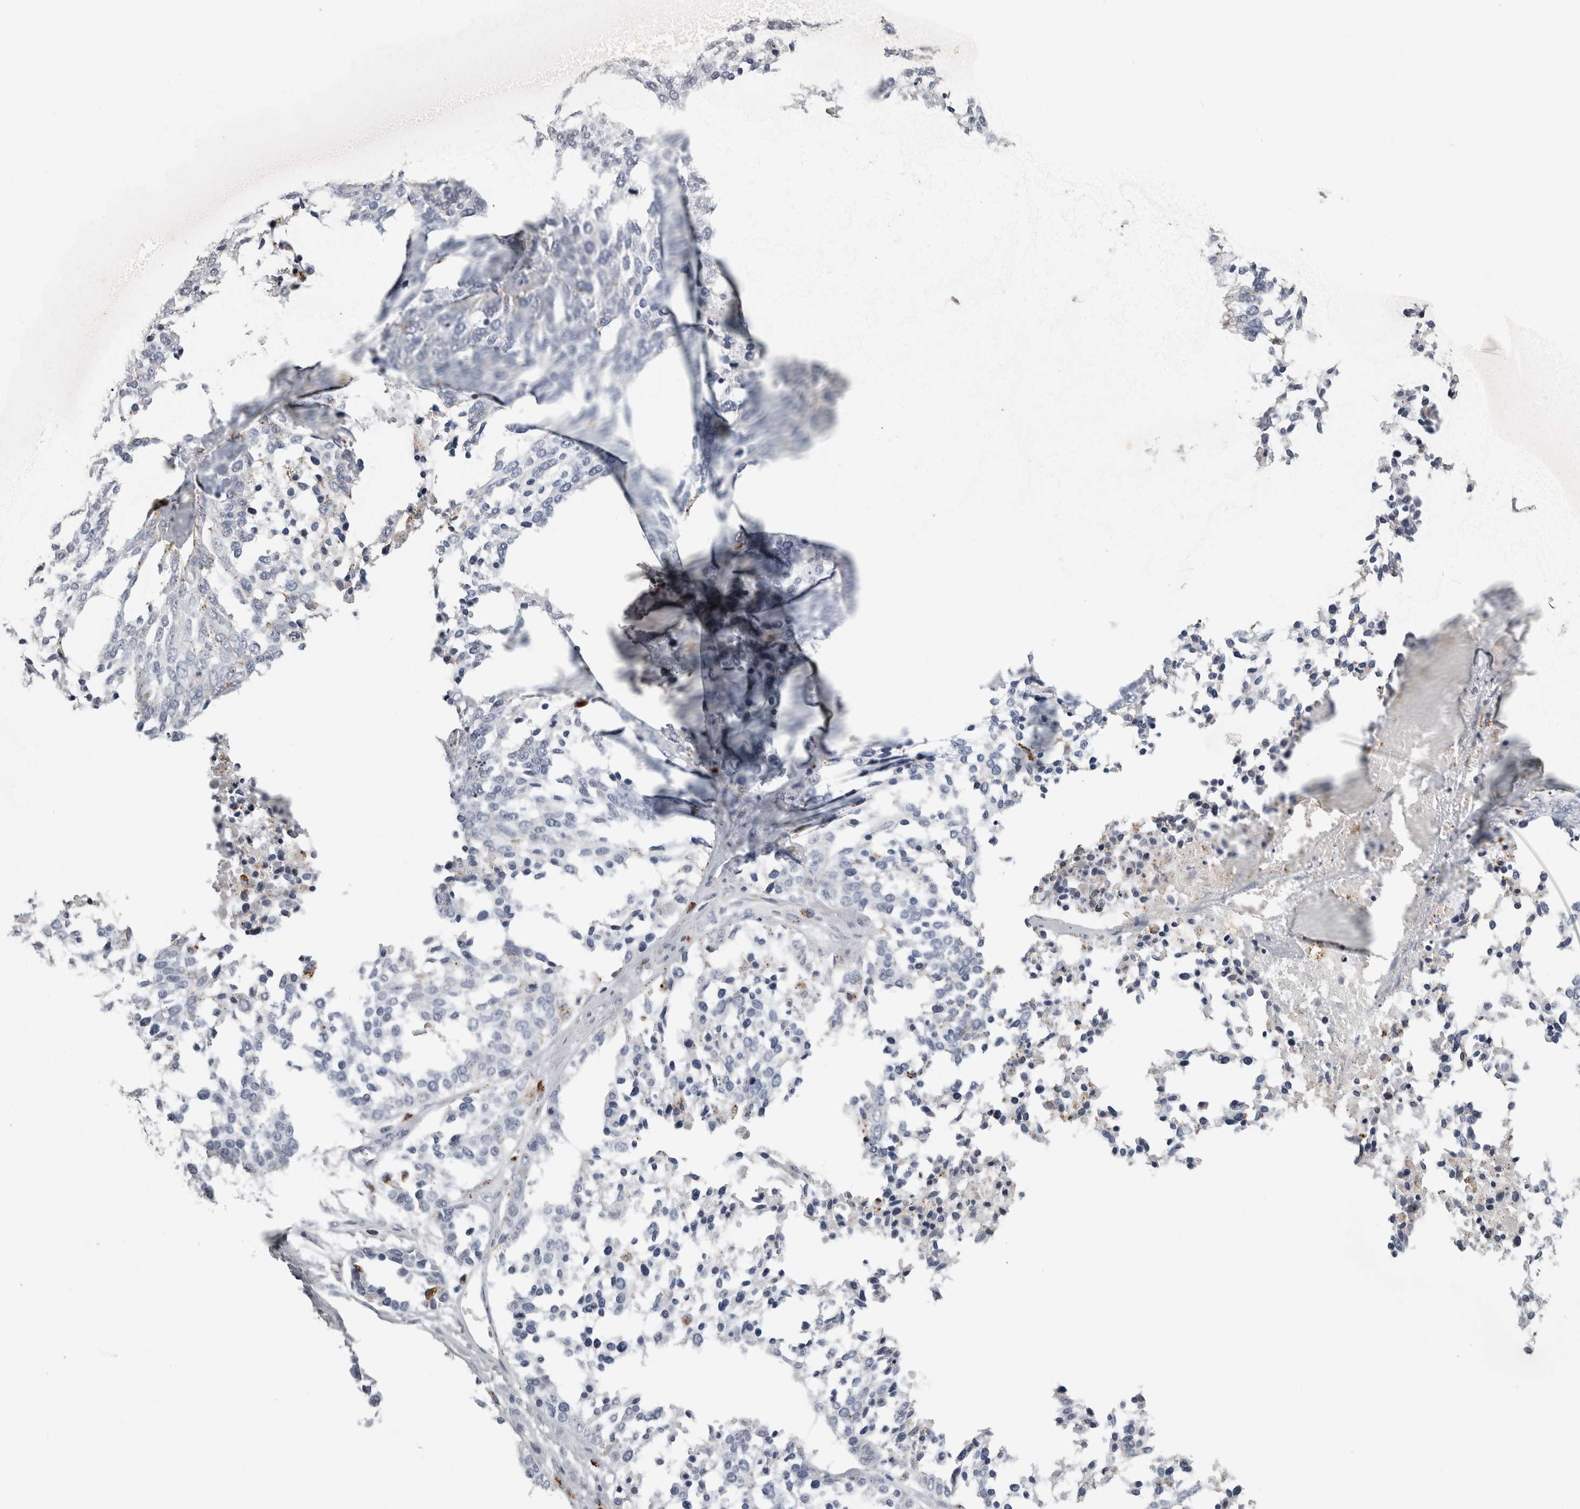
{"staining": {"intensity": "negative", "quantity": "none", "location": "none"}, "tissue": "ovarian cancer", "cell_type": "Tumor cells", "image_type": "cancer", "snomed": [{"axis": "morphology", "description": "Cystadenocarcinoma, serous, NOS"}, {"axis": "topography", "description": "Ovary"}], "caption": "Photomicrograph shows no significant protein expression in tumor cells of ovarian serous cystadenocarcinoma.", "gene": "DPP7", "patient": {"sex": "female", "age": 44}}